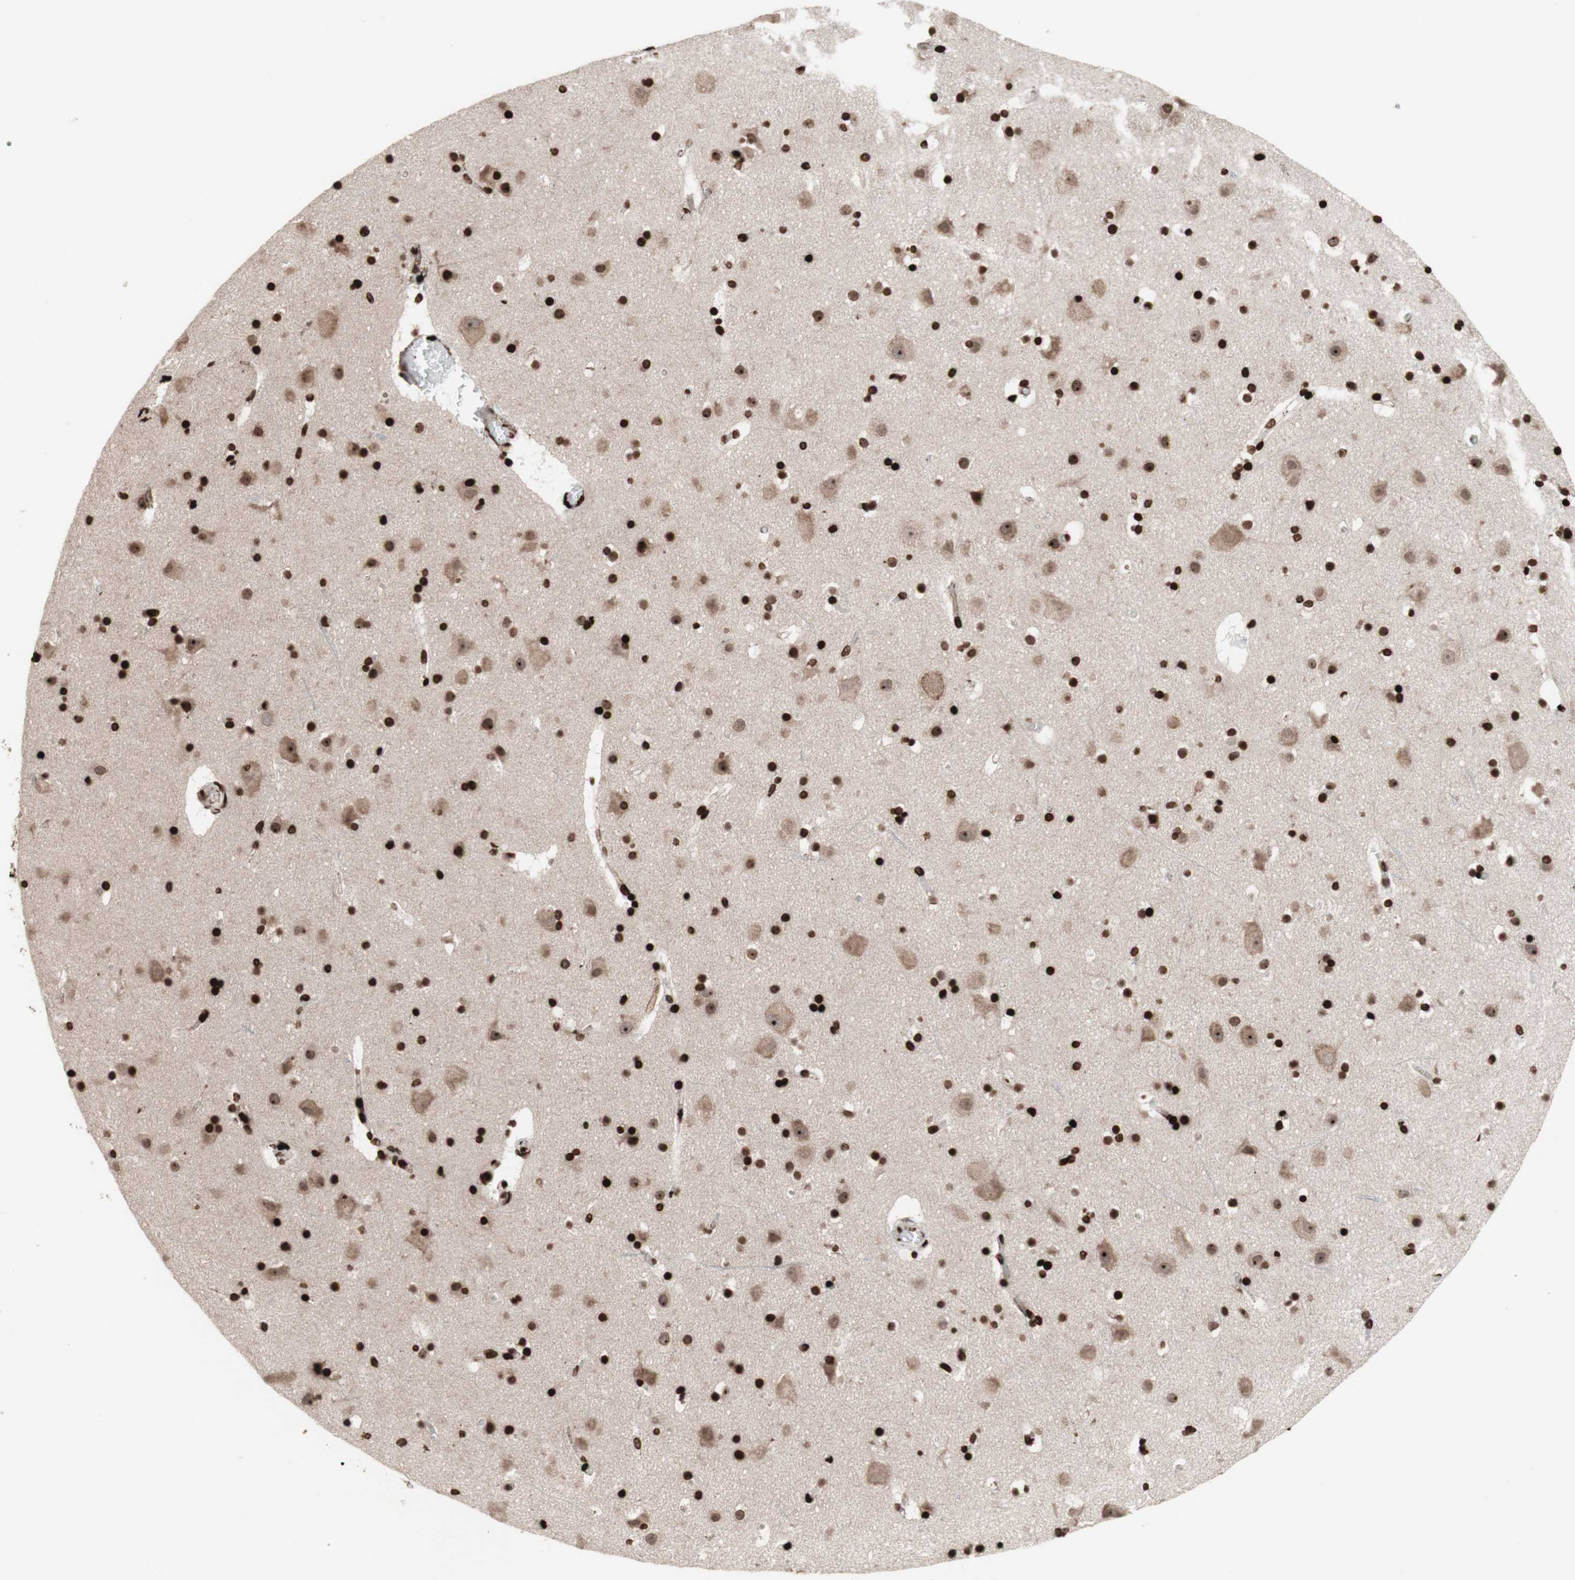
{"staining": {"intensity": "strong", "quantity": ">75%", "location": "nuclear"}, "tissue": "cerebral cortex", "cell_type": "Endothelial cells", "image_type": "normal", "snomed": [{"axis": "morphology", "description": "Normal tissue, NOS"}, {"axis": "topography", "description": "Cerebral cortex"}], "caption": "Protein analysis of unremarkable cerebral cortex exhibits strong nuclear expression in approximately >75% of endothelial cells.", "gene": "NCAPD2", "patient": {"sex": "male", "age": 45}}